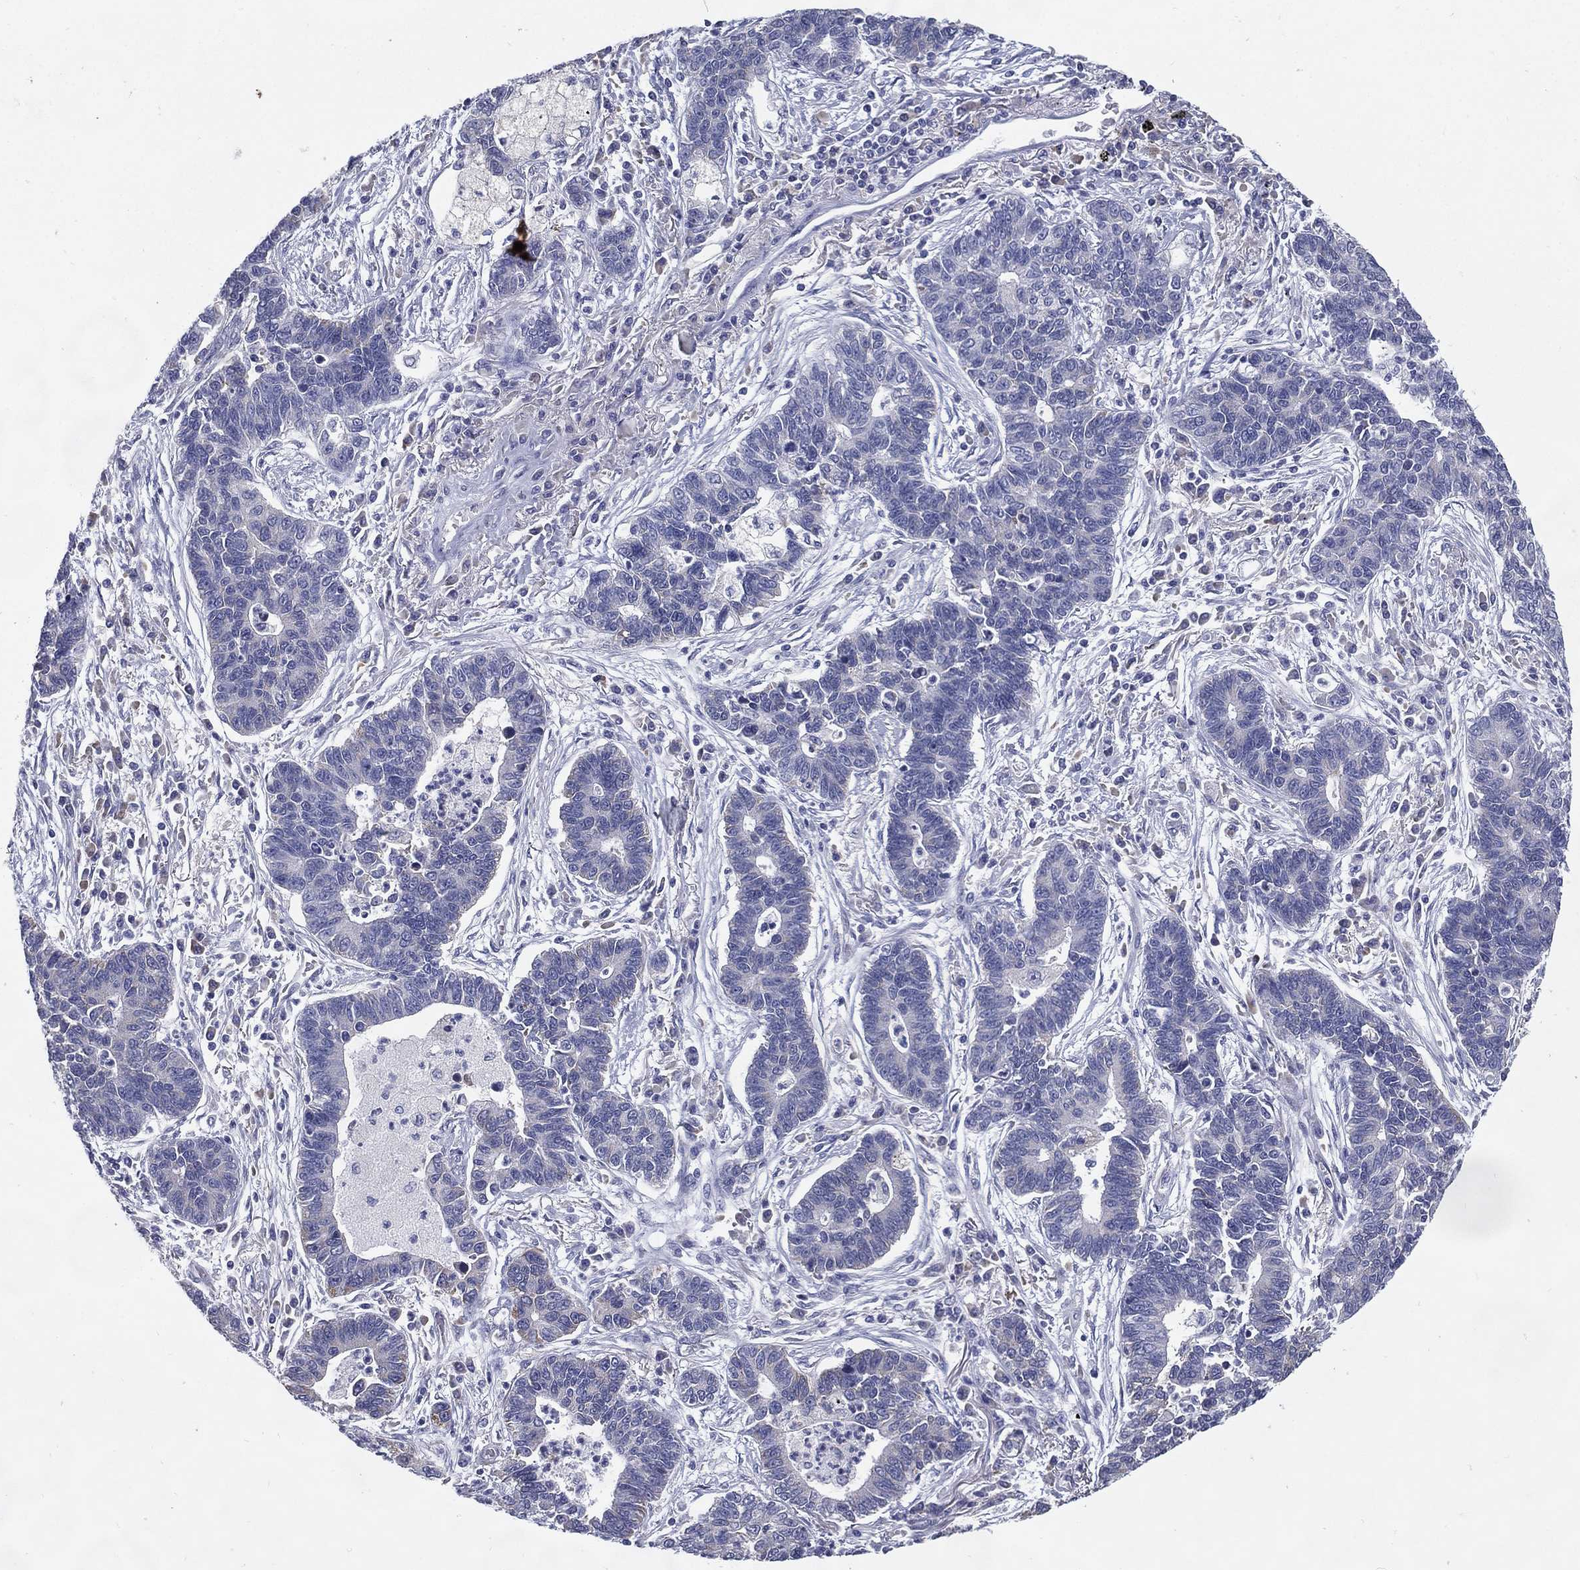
{"staining": {"intensity": "negative", "quantity": "none", "location": "none"}, "tissue": "lung cancer", "cell_type": "Tumor cells", "image_type": "cancer", "snomed": [{"axis": "morphology", "description": "Adenocarcinoma, NOS"}, {"axis": "topography", "description": "Lung"}], "caption": "High magnification brightfield microscopy of adenocarcinoma (lung) stained with DAB (brown) and counterstained with hematoxylin (blue): tumor cells show no significant positivity.", "gene": "C19orf18", "patient": {"sex": "female", "age": 57}}